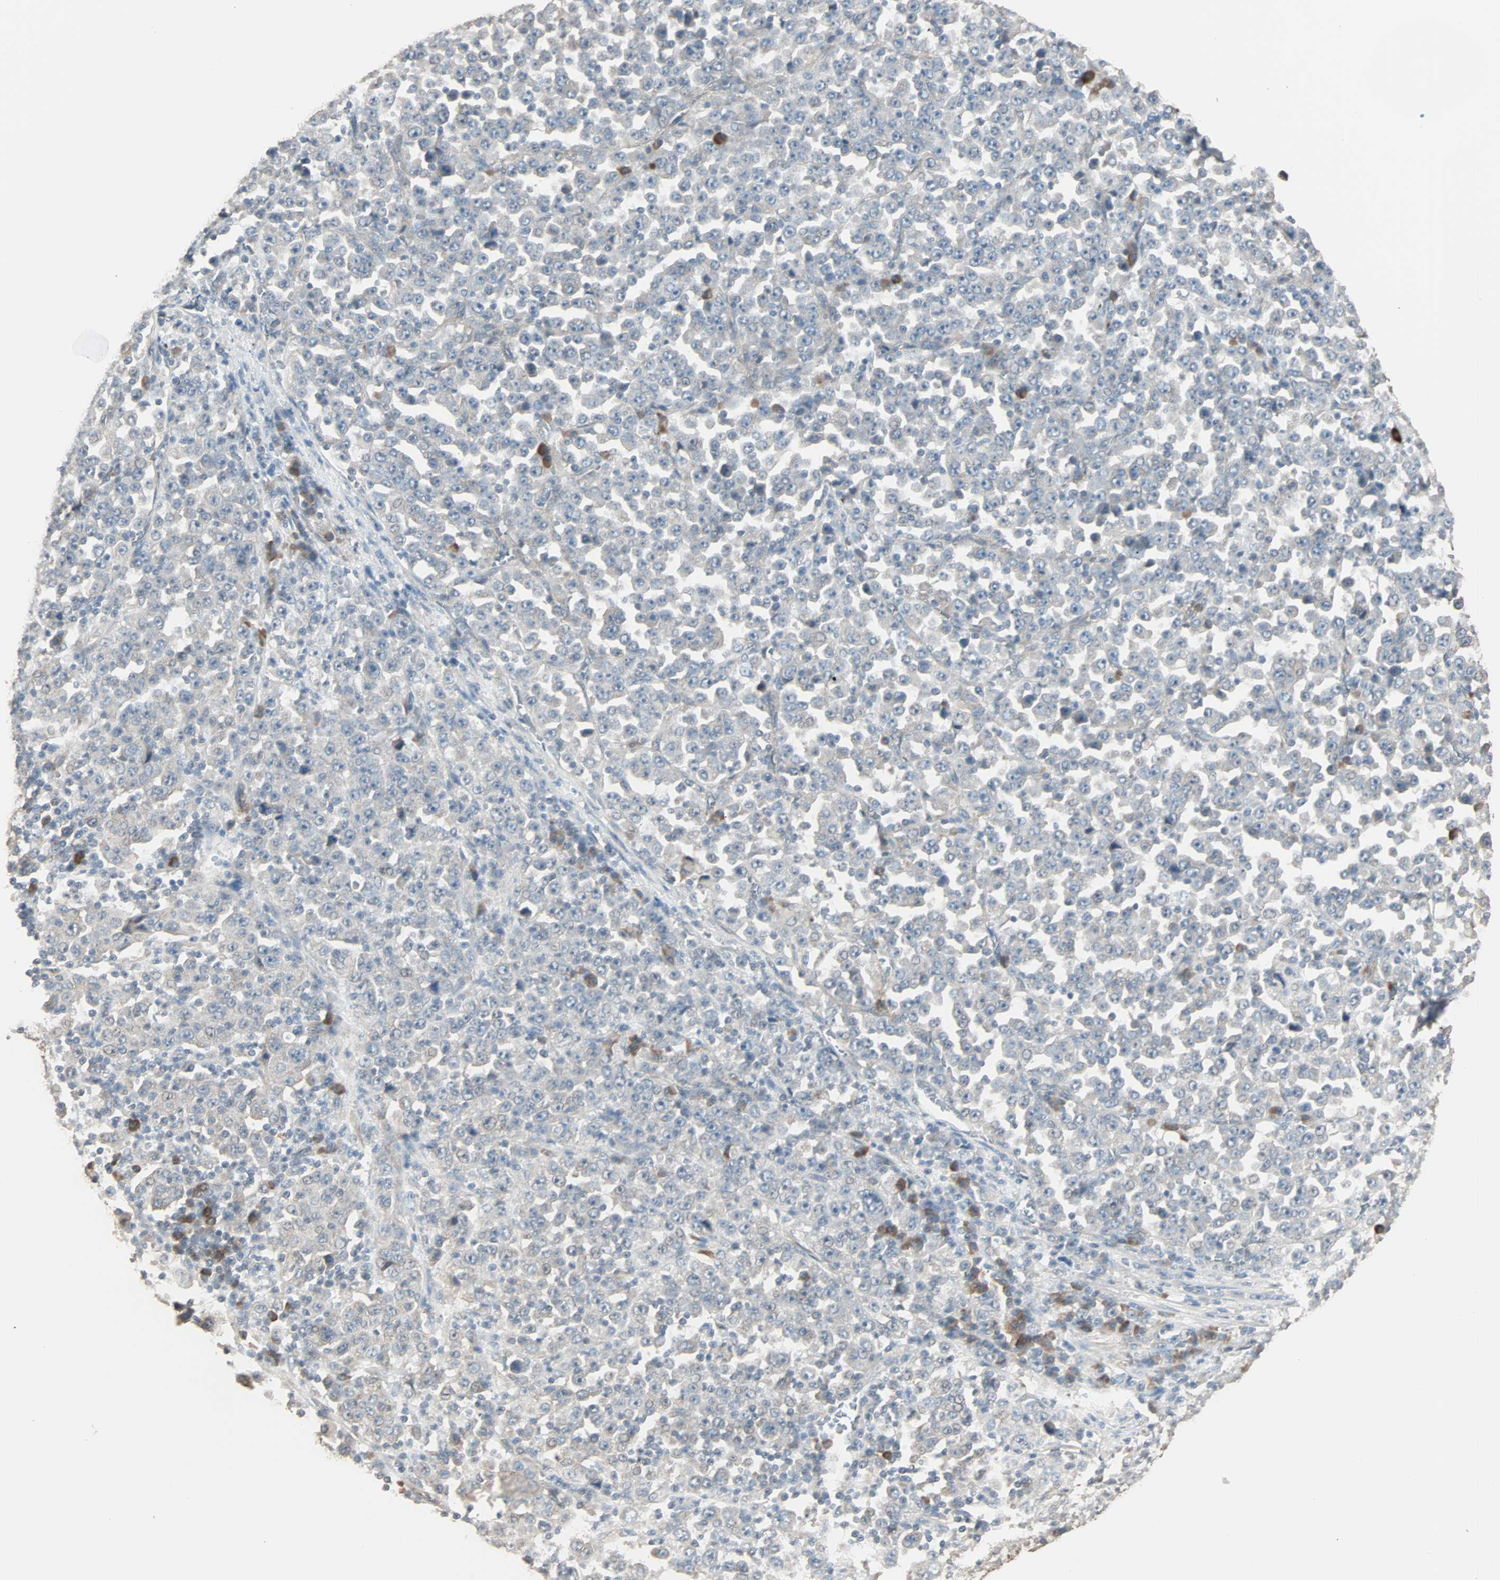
{"staining": {"intensity": "negative", "quantity": "none", "location": "none"}, "tissue": "stomach cancer", "cell_type": "Tumor cells", "image_type": "cancer", "snomed": [{"axis": "morphology", "description": "Normal tissue, NOS"}, {"axis": "morphology", "description": "Adenocarcinoma, NOS"}, {"axis": "topography", "description": "Stomach, upper"}, {"axis": "topography", "description": "Stomach"}], "caption": "DAB immunohistochemical staining of stomach adenocarcinoma demonstrates no significant expression in tumor cells. (DAB (3,3'-diaminobenzidine) immunohistochemistry (IHC), high magnification).", "gene": "GALNT3", "patient": {"sex": "male", "age": 59}}